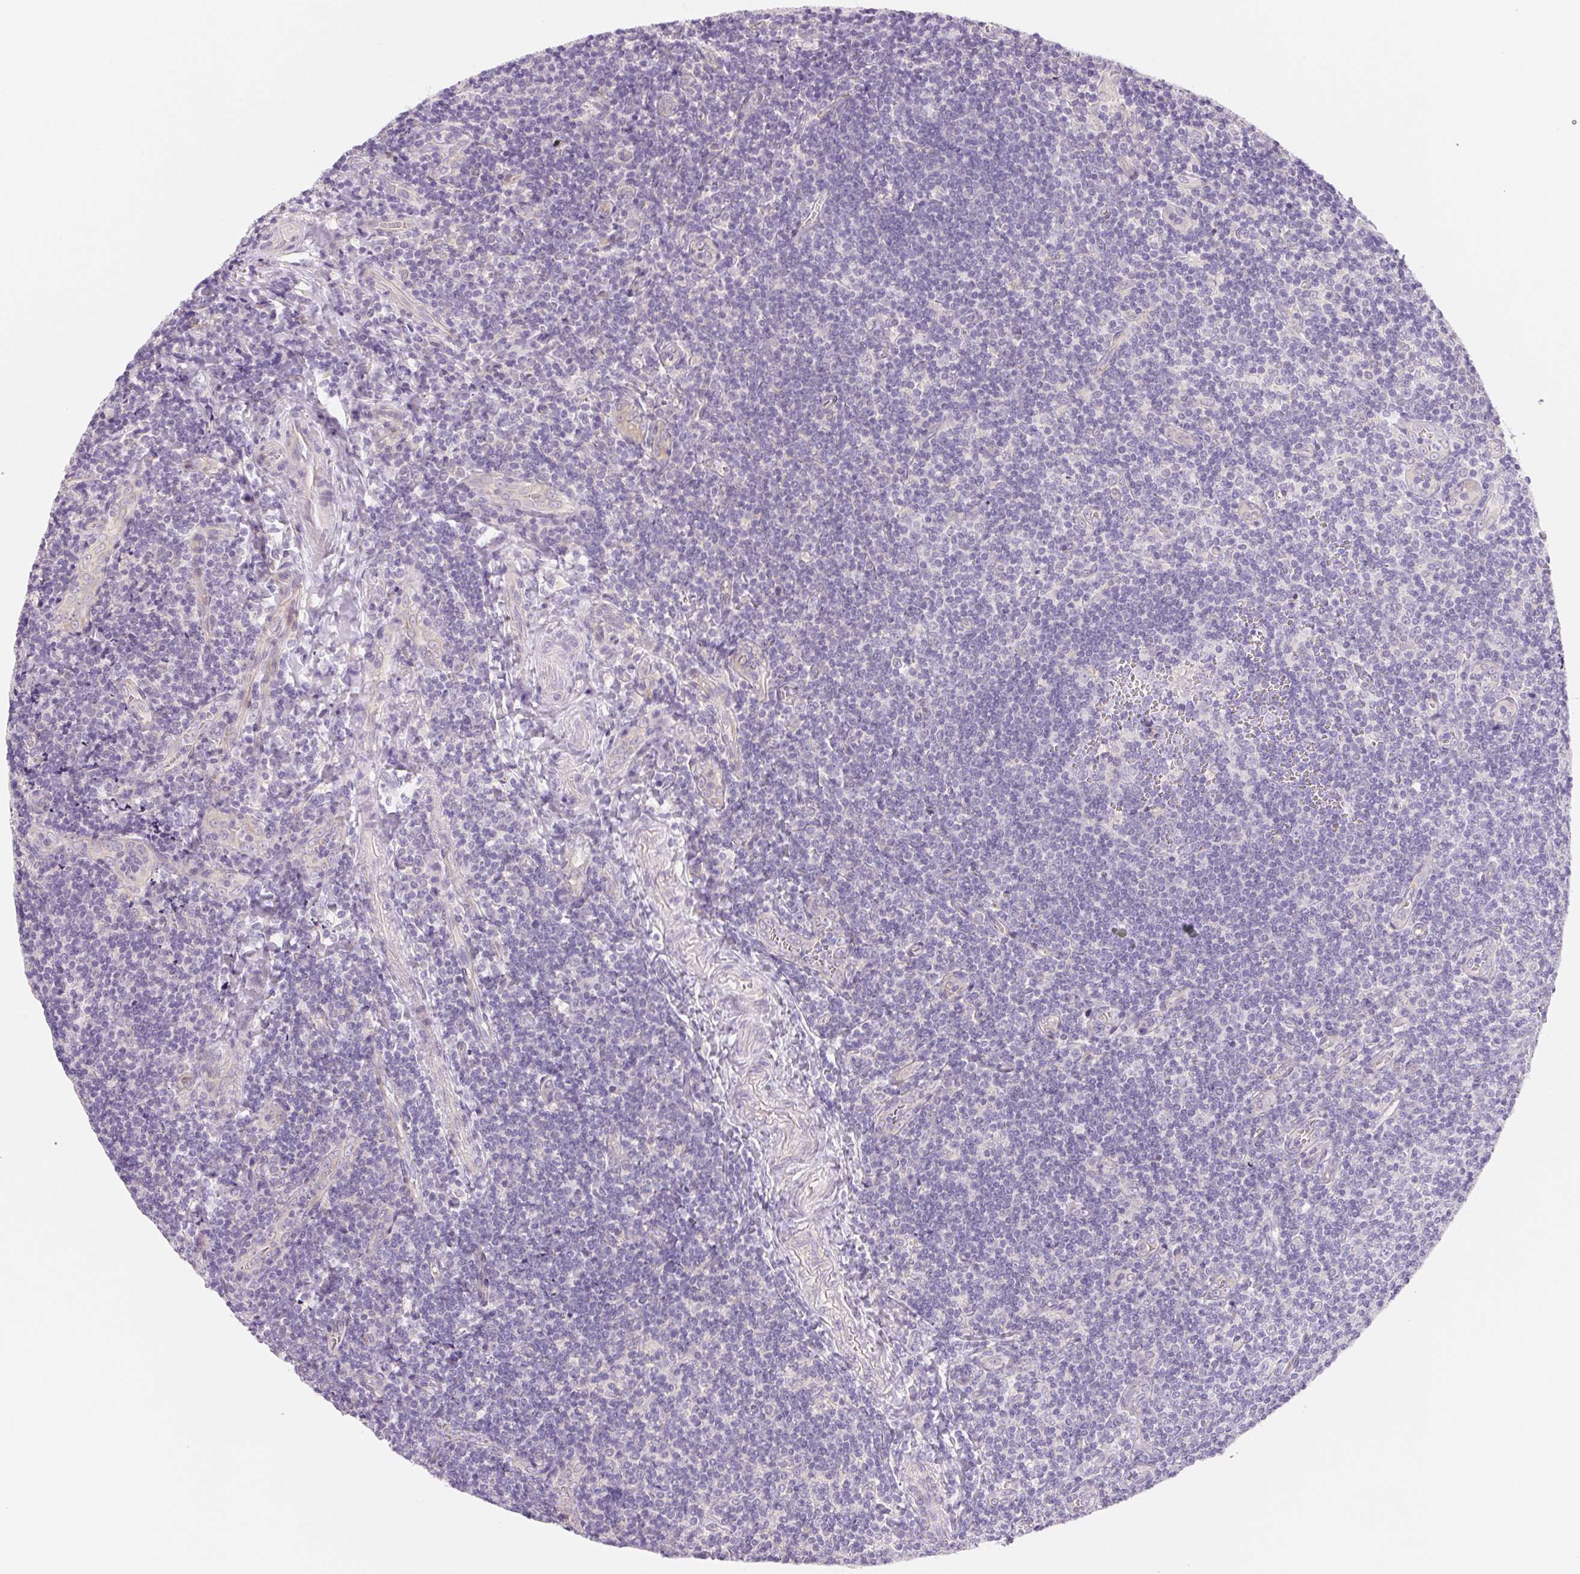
{"staining": {"intensity": "negative", "quantity": "none", "location": "none"}, "tissue": "tonsil", "cell_type": "Germinal center cells", "image_type": "normal", "snomed": [{"axis": "morphology", "description": "Normal tissue, NOS"}, {"axis": "morphology", "description": "Inflammation, NOS"}, {"axis": "topography", "description": "Tonsil"}], "caption": "Tonsil stained for a protein using immunohistochemistry displays no staining germinal center cells.", "gene": "CTNND2", "patient": {"sex": "female", "age": 31}}